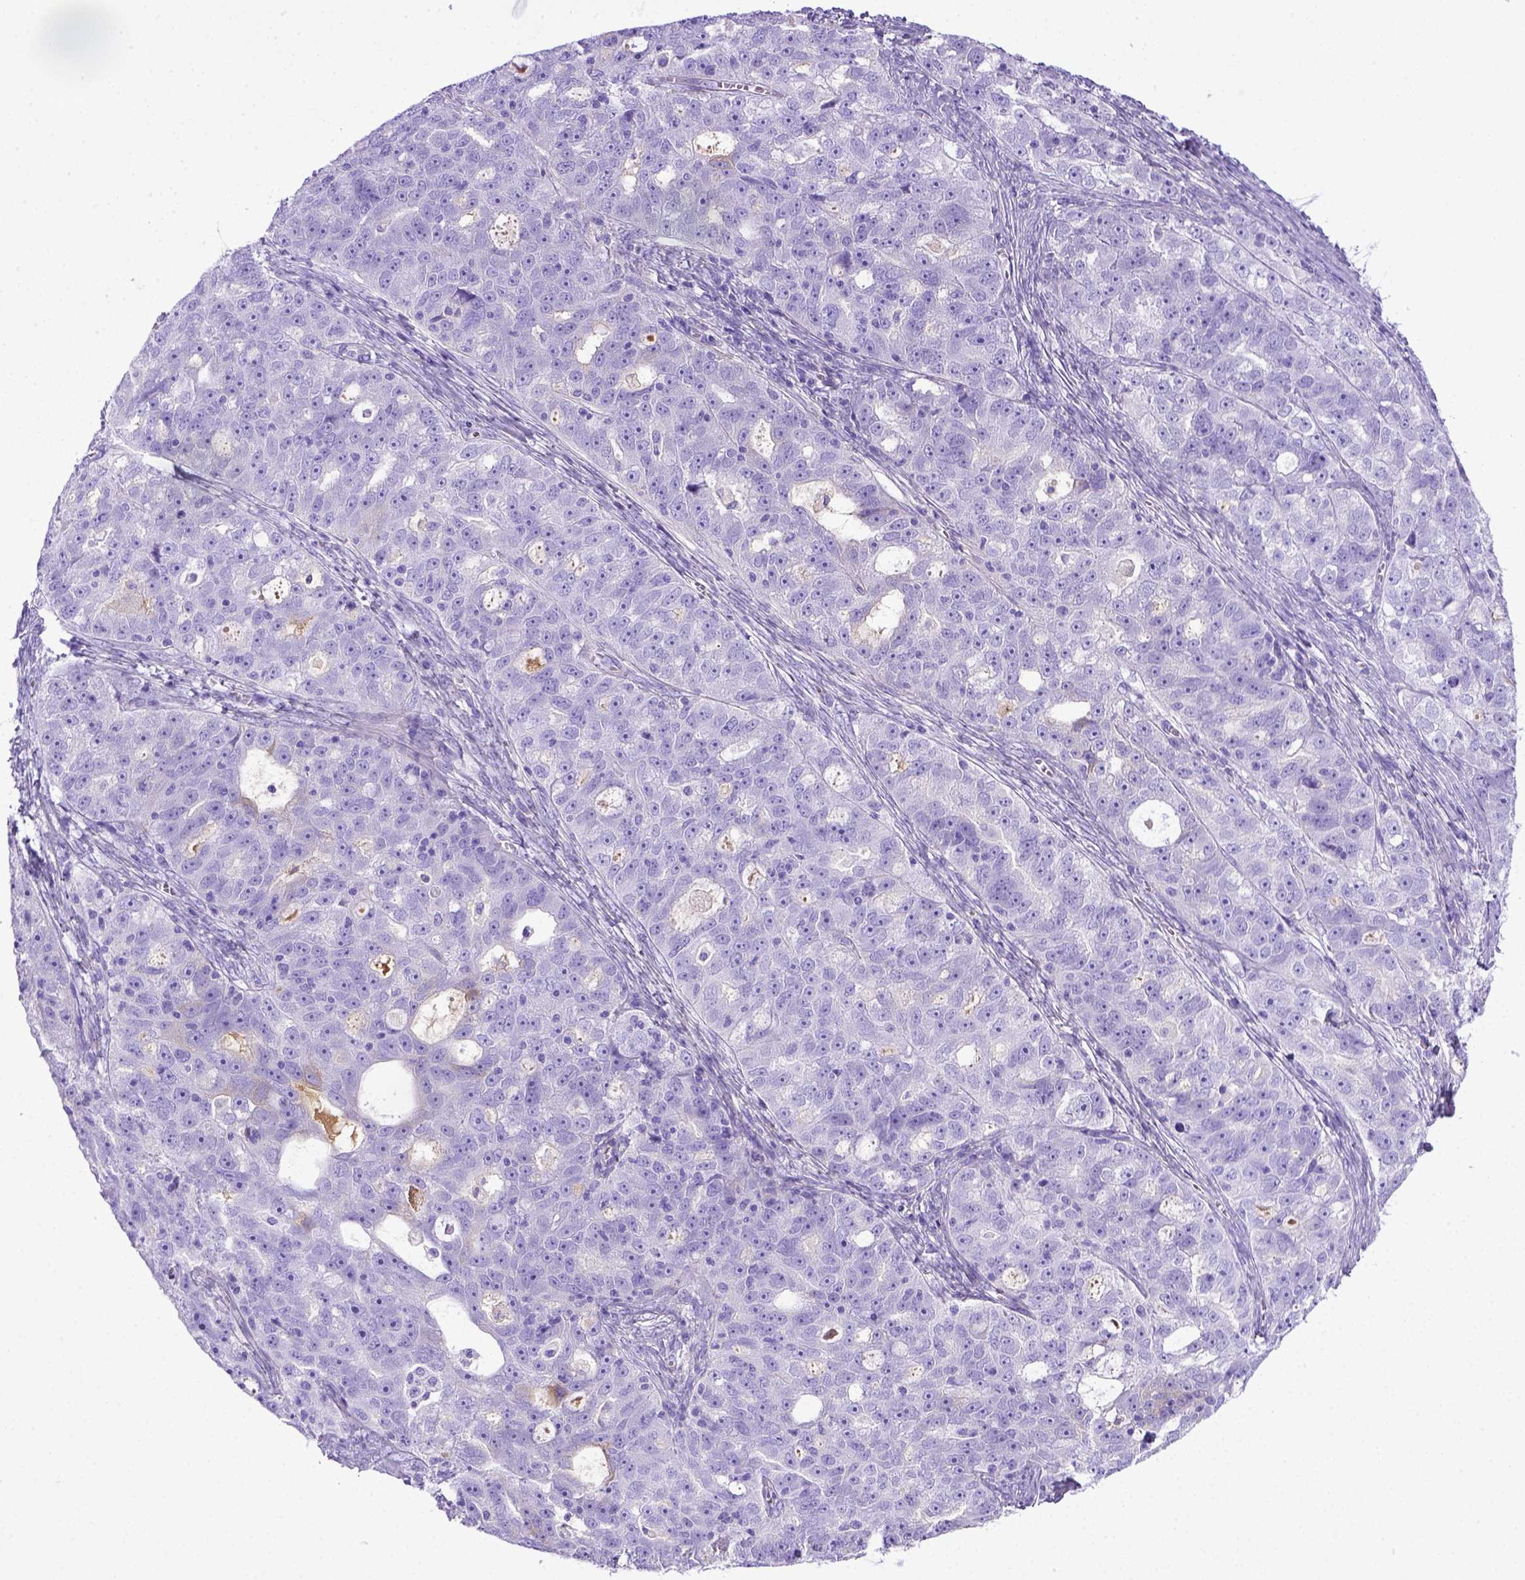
{"staining": {"intensity": "negative", "quantity": "none", "location": "none"}, "tissue": "ovarian cancer", "cell_type": "Tumor cells", "image_type": "cancer", "snomed": [{"axis": "morphology", "description": "Cystadenocarcinoma, serous, NOS"}, {"axis": "topography", "description": "Ovary"}], "caption": "Tumor cells are negative for protein expression in human ovarian cancer.", "gene": "ITIH4", "patient": {"sex": "female", "age": 51}}